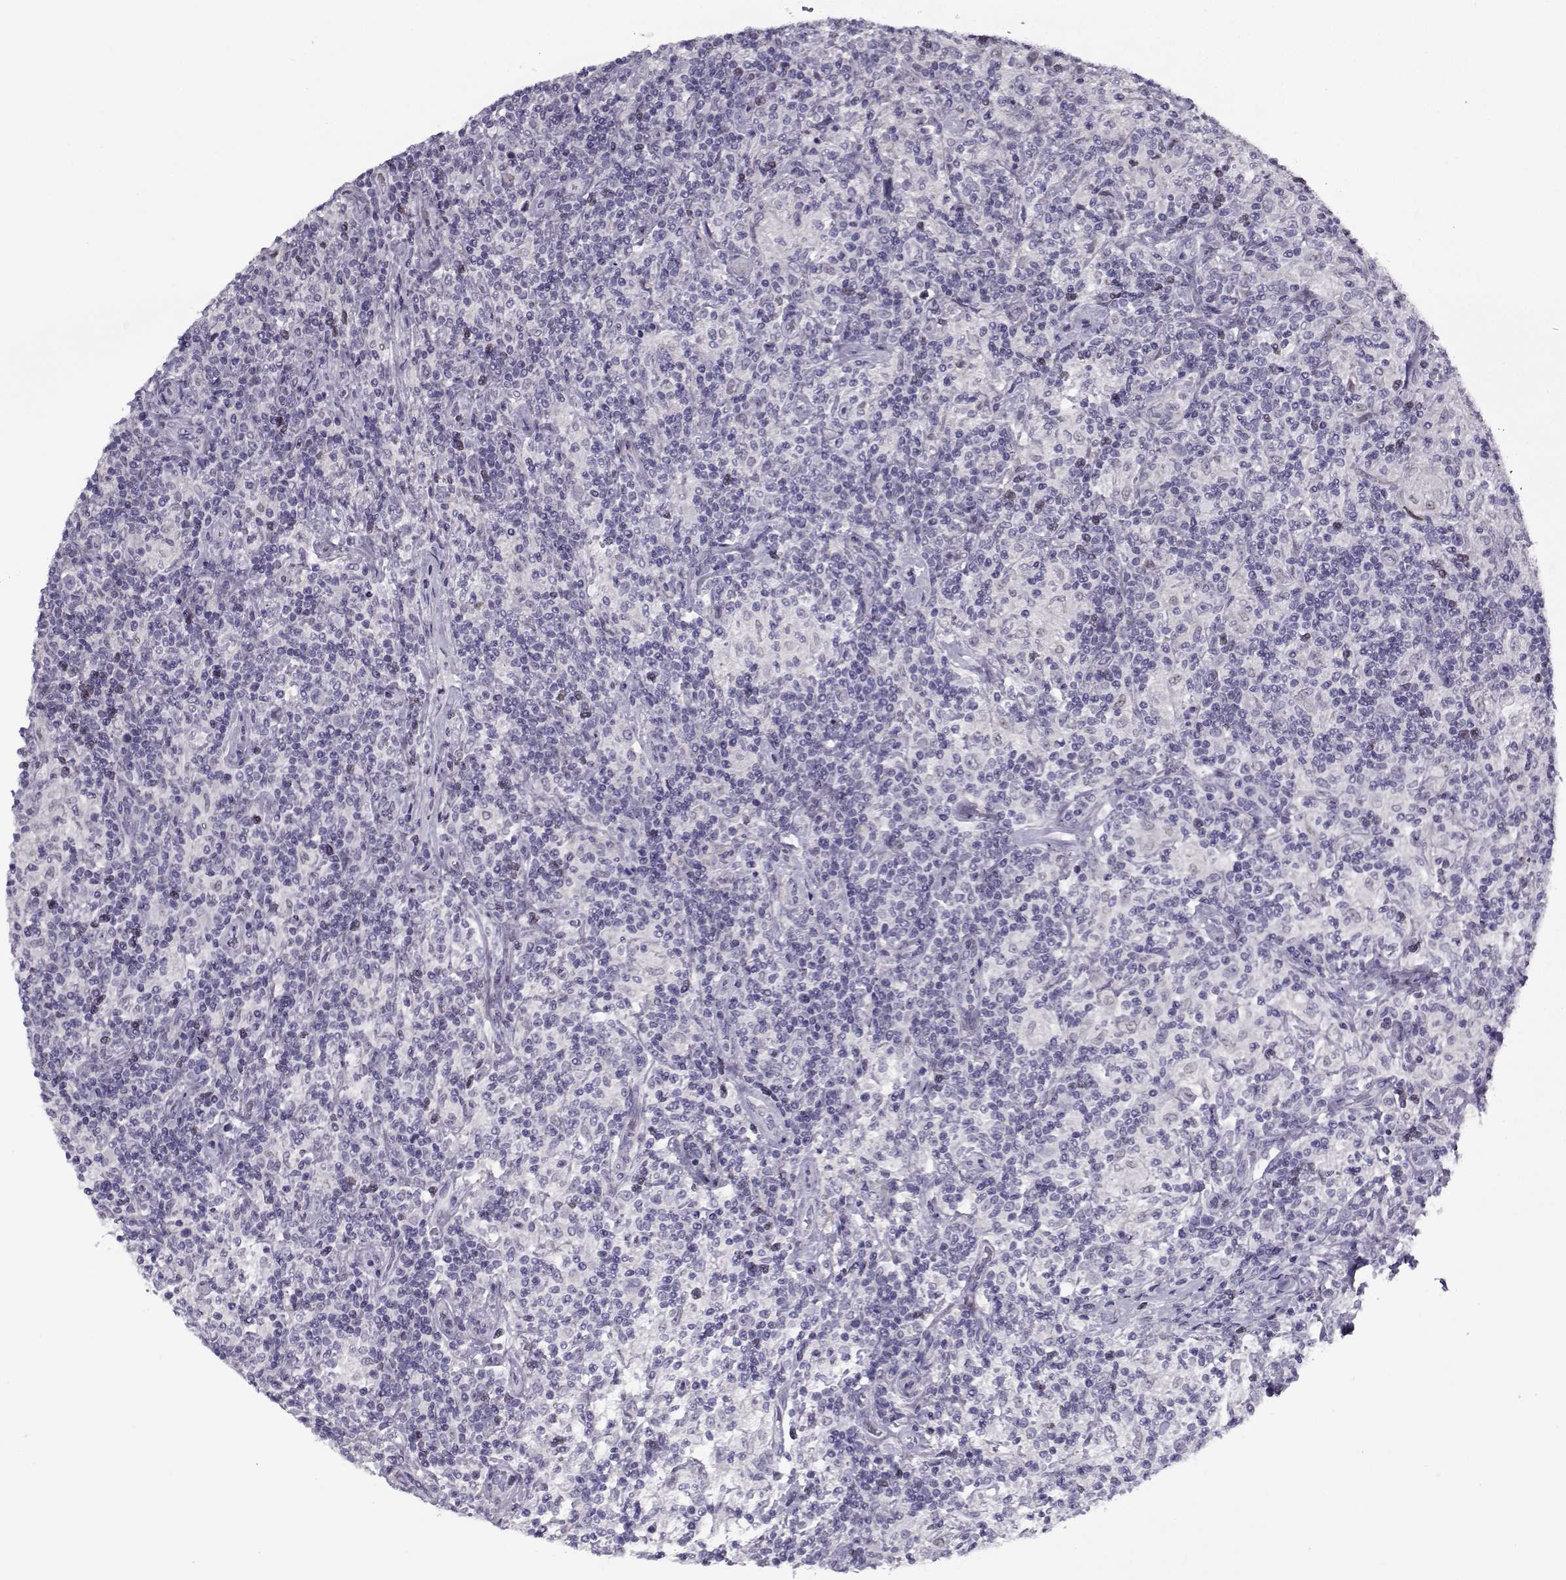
{"staining": {"intensity": "negative", "quantity": "none", "location": "none"}, "tissue": "lymphoma", "cell_type": "Tumor cells", "image_type": "cancer", "snomed": [{"axis": "morphology", "description": "Hodgkin's disease, NOS"}, {"axis": "topography", "description": "Lymph node"}], "caption": "A high-resolution histopathology image shows immunohistochemistry staining of lymphoma, which demonstrates no significant staining in tumor cells. Brightfield microscopy of IHC stained with DAB (brown) and hematoxylin (blue), captured at high magnification.", "gene": "CIBAR1", "patient": {"sex": "male", "age": 70}}